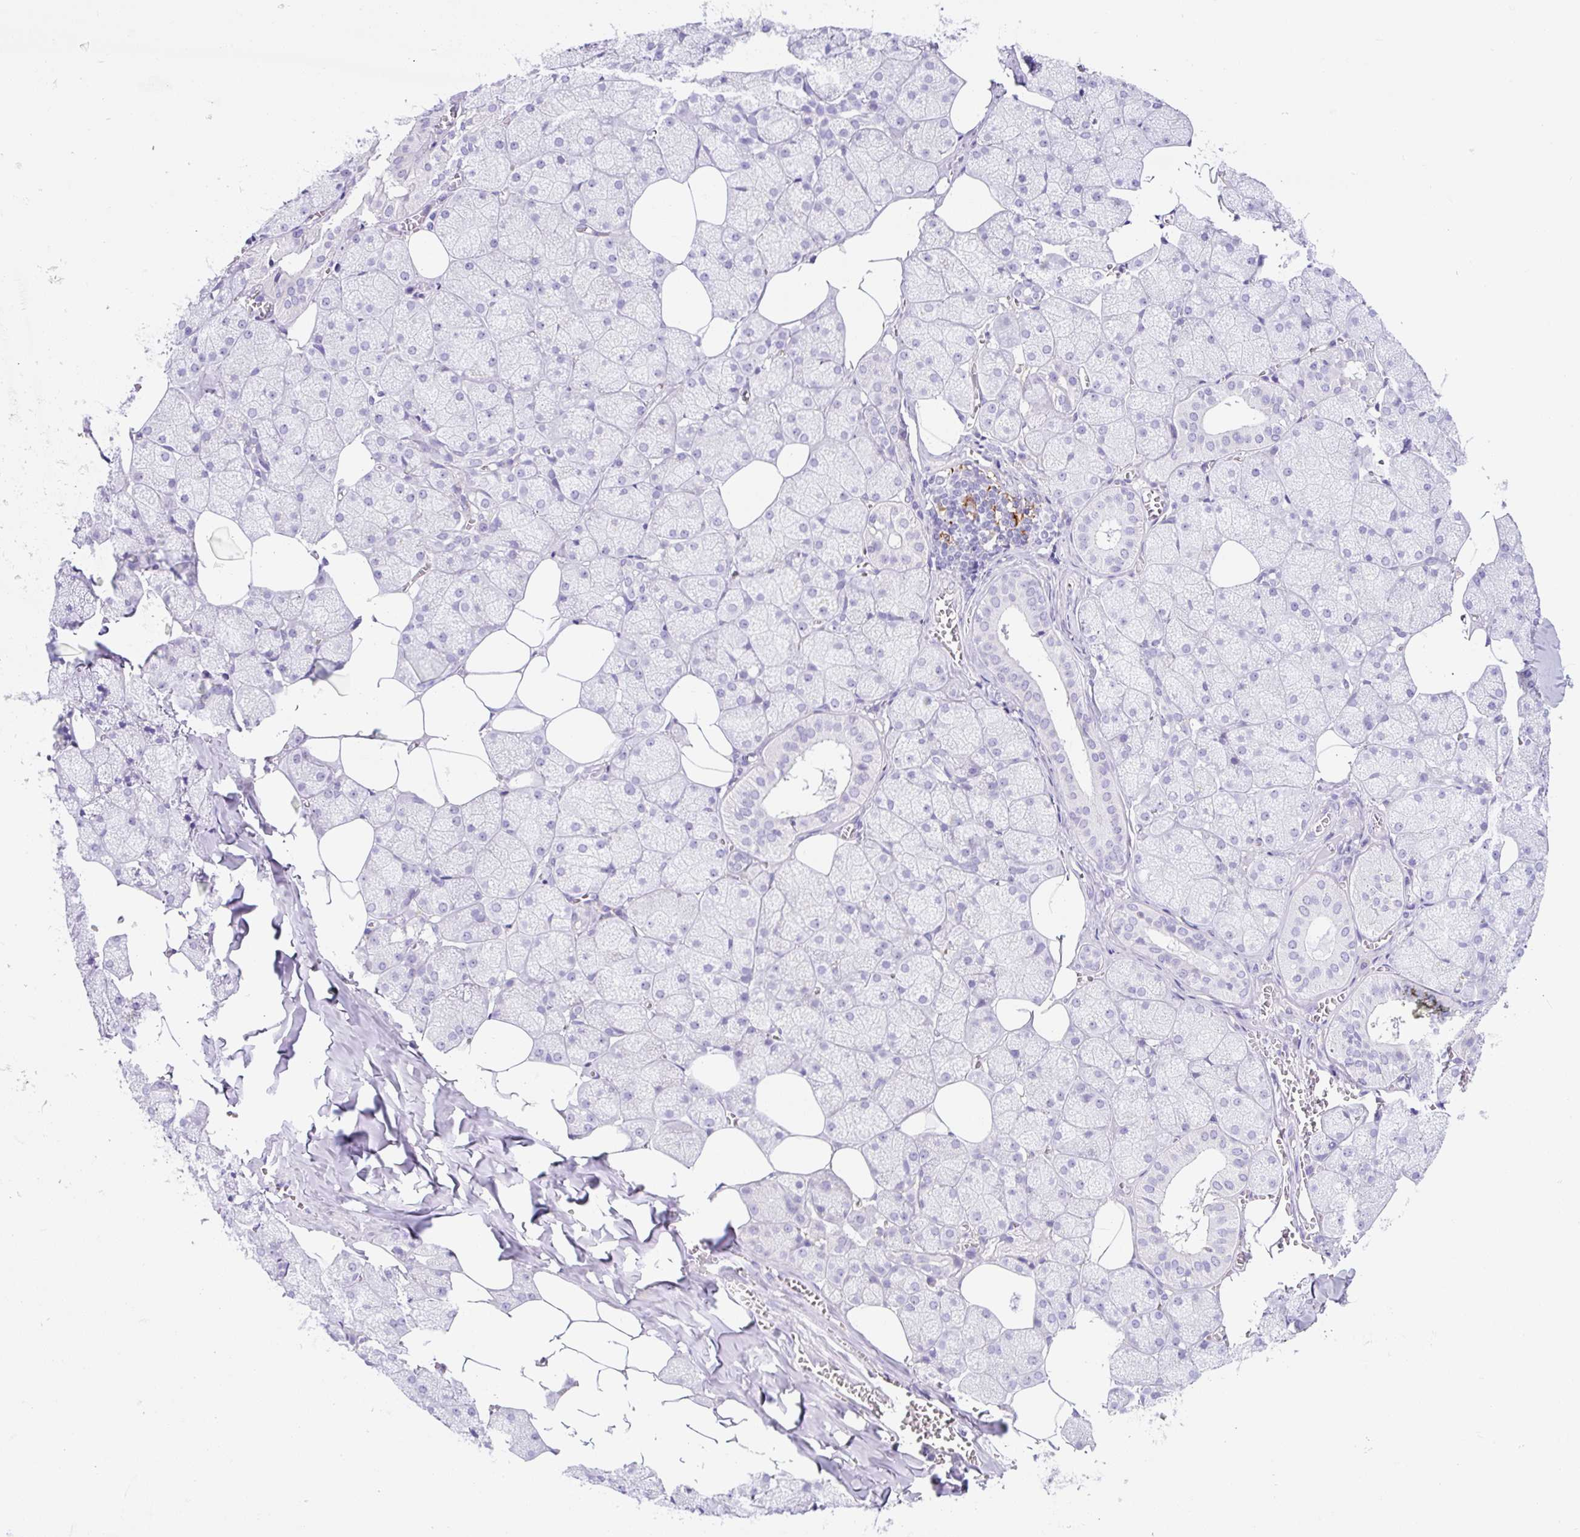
{"staining": {"intensity": "negative", "quantity": "none", "location": "none"}, "tissue": "salivary gland", "cell_type": "Glandular cells", "image_type": "normal", "snomed": [{"axis": "morphology", "description": "Normal tissue, NOS"}, {"axis": "topography", "description": "Salivary gland"}, {"axis": "topography", "description": "Peripheral nerve tissue"}], "caption": "Glandular cells show no significant protein expression in unremarkable salivary gland.", "gene": "ASB4", "patient": {"sex": "male", "age": 38}}